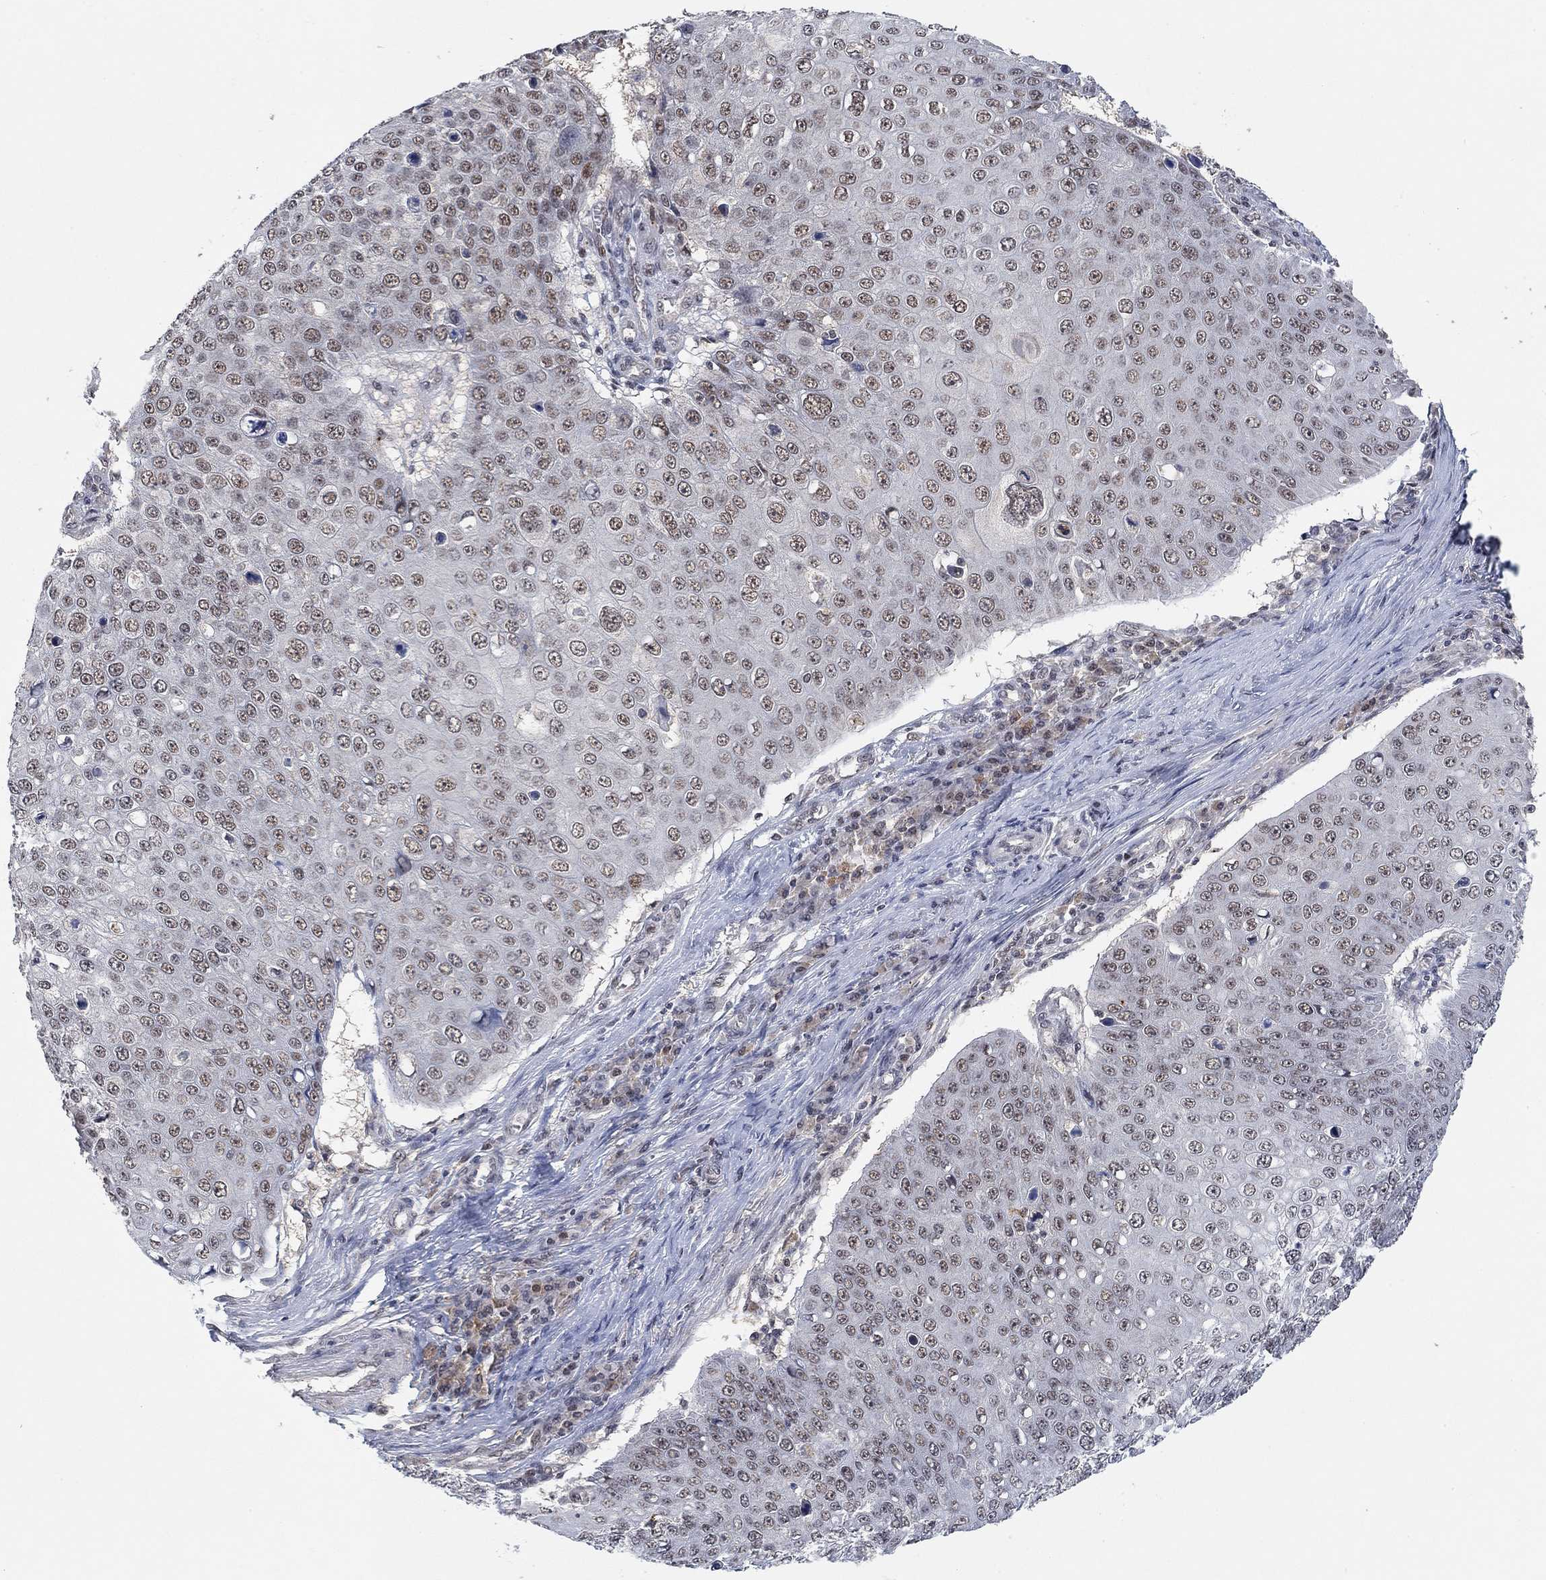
{"staining": {"intensity": "moderate", "quantity": "25%-75%", "location": "nuclear"}, "tissue": "skin cancer", "cell_type": "Tumor cells", "image_type": "cancer", "snomed": [{"axis": "morphology", "description": "Squamous cell carcinoma, NOS"}, {"axis": "topography", "description": "Skin"}], "caption": "Approximately 25%-75% of tumor cells in skin squamous cell carcinoma show moderate nuclear protein positivity as visualized by brown immunohistochemical staining.", "gene": "THAP8", "patient": {"sex": "male", "age": 71}}